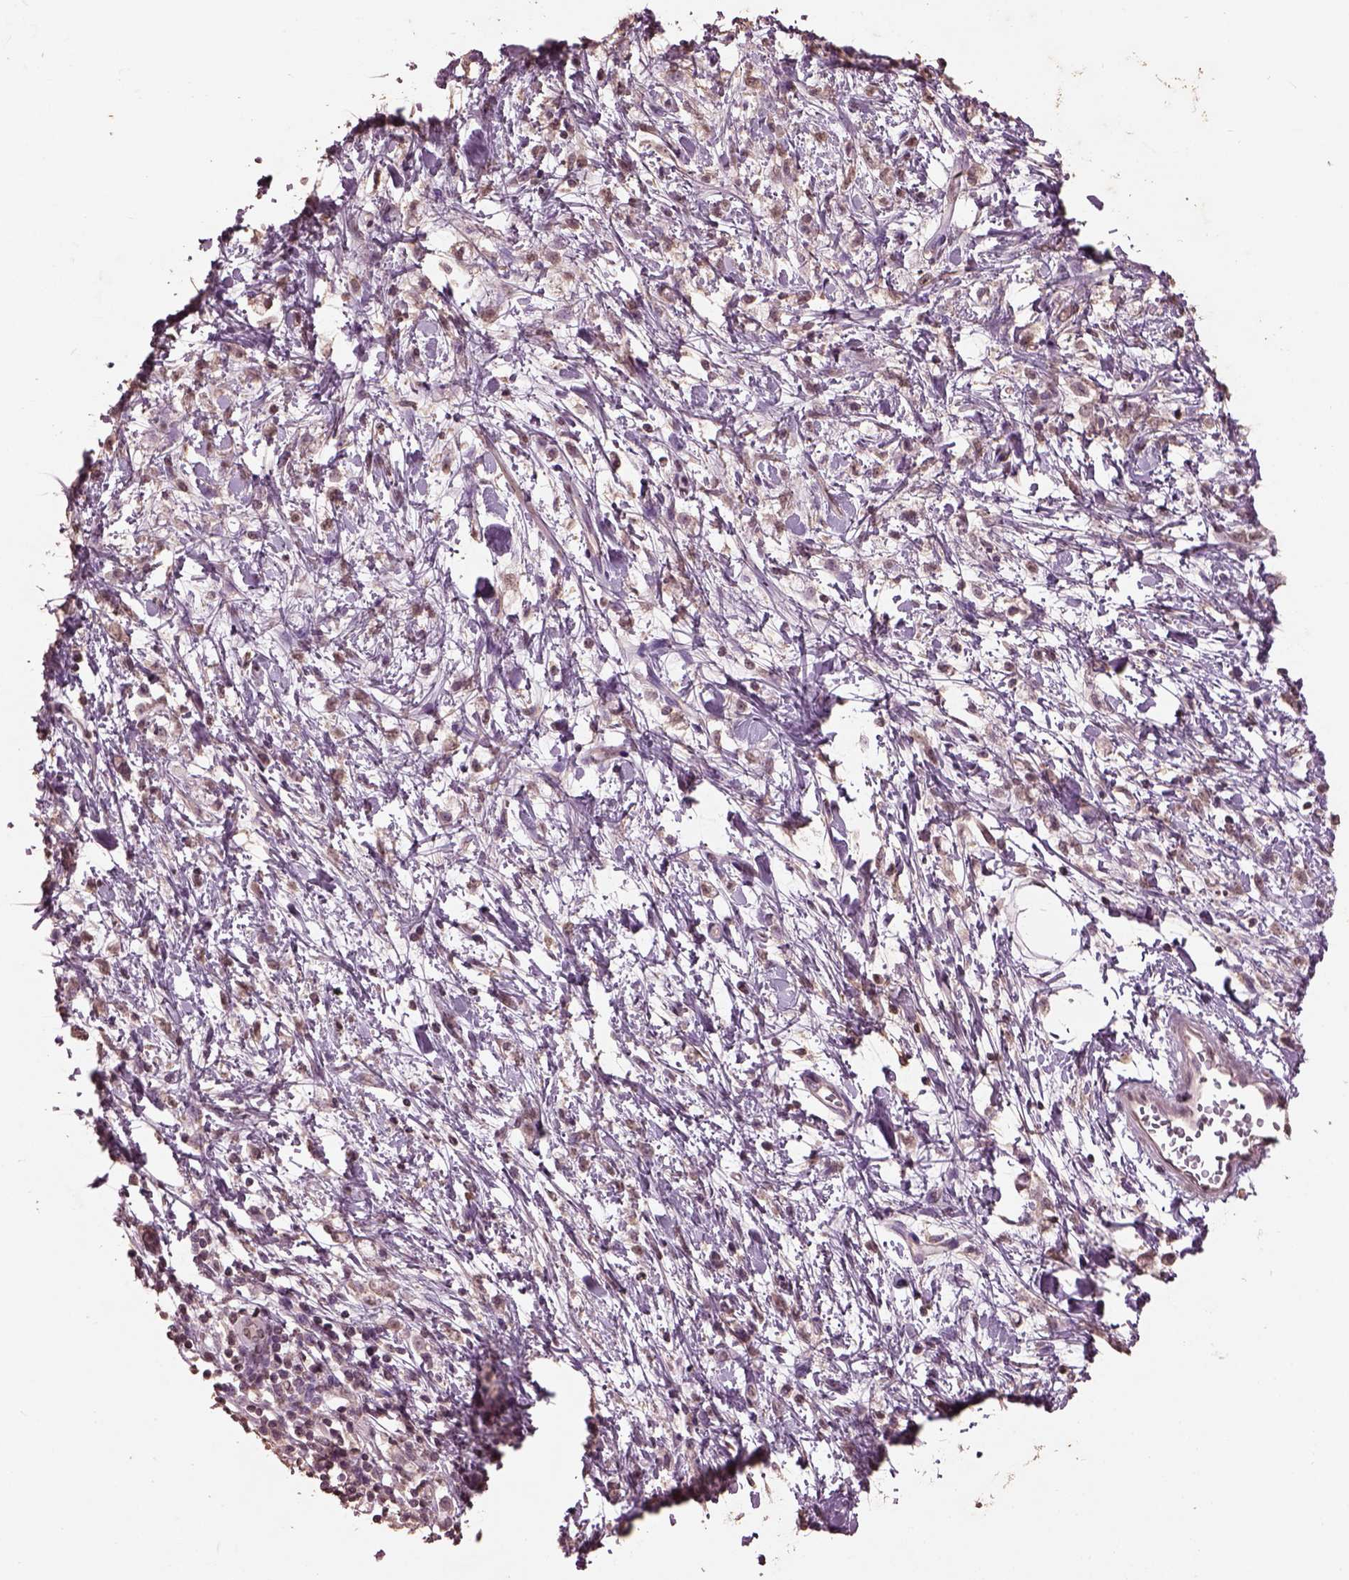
{"staining": {"intensity": "negative", "quantity": "none", "location": "none"}, "tissue": "stomach cancer", "cell_type": "Tumor cells", "image_type": "cancer", "snomed": [{"axis": "morphology", "description": "Adenocarcinoma, NOS"}, {"axis": "topography", "description": "Stomach"}], "caption": "Micrograph shows no protein positivity in tumor cells of adenocarcinoma (stomach) tissue.", "gene": "CPT1C", "patient": {"sex": "female", "age": 60}}